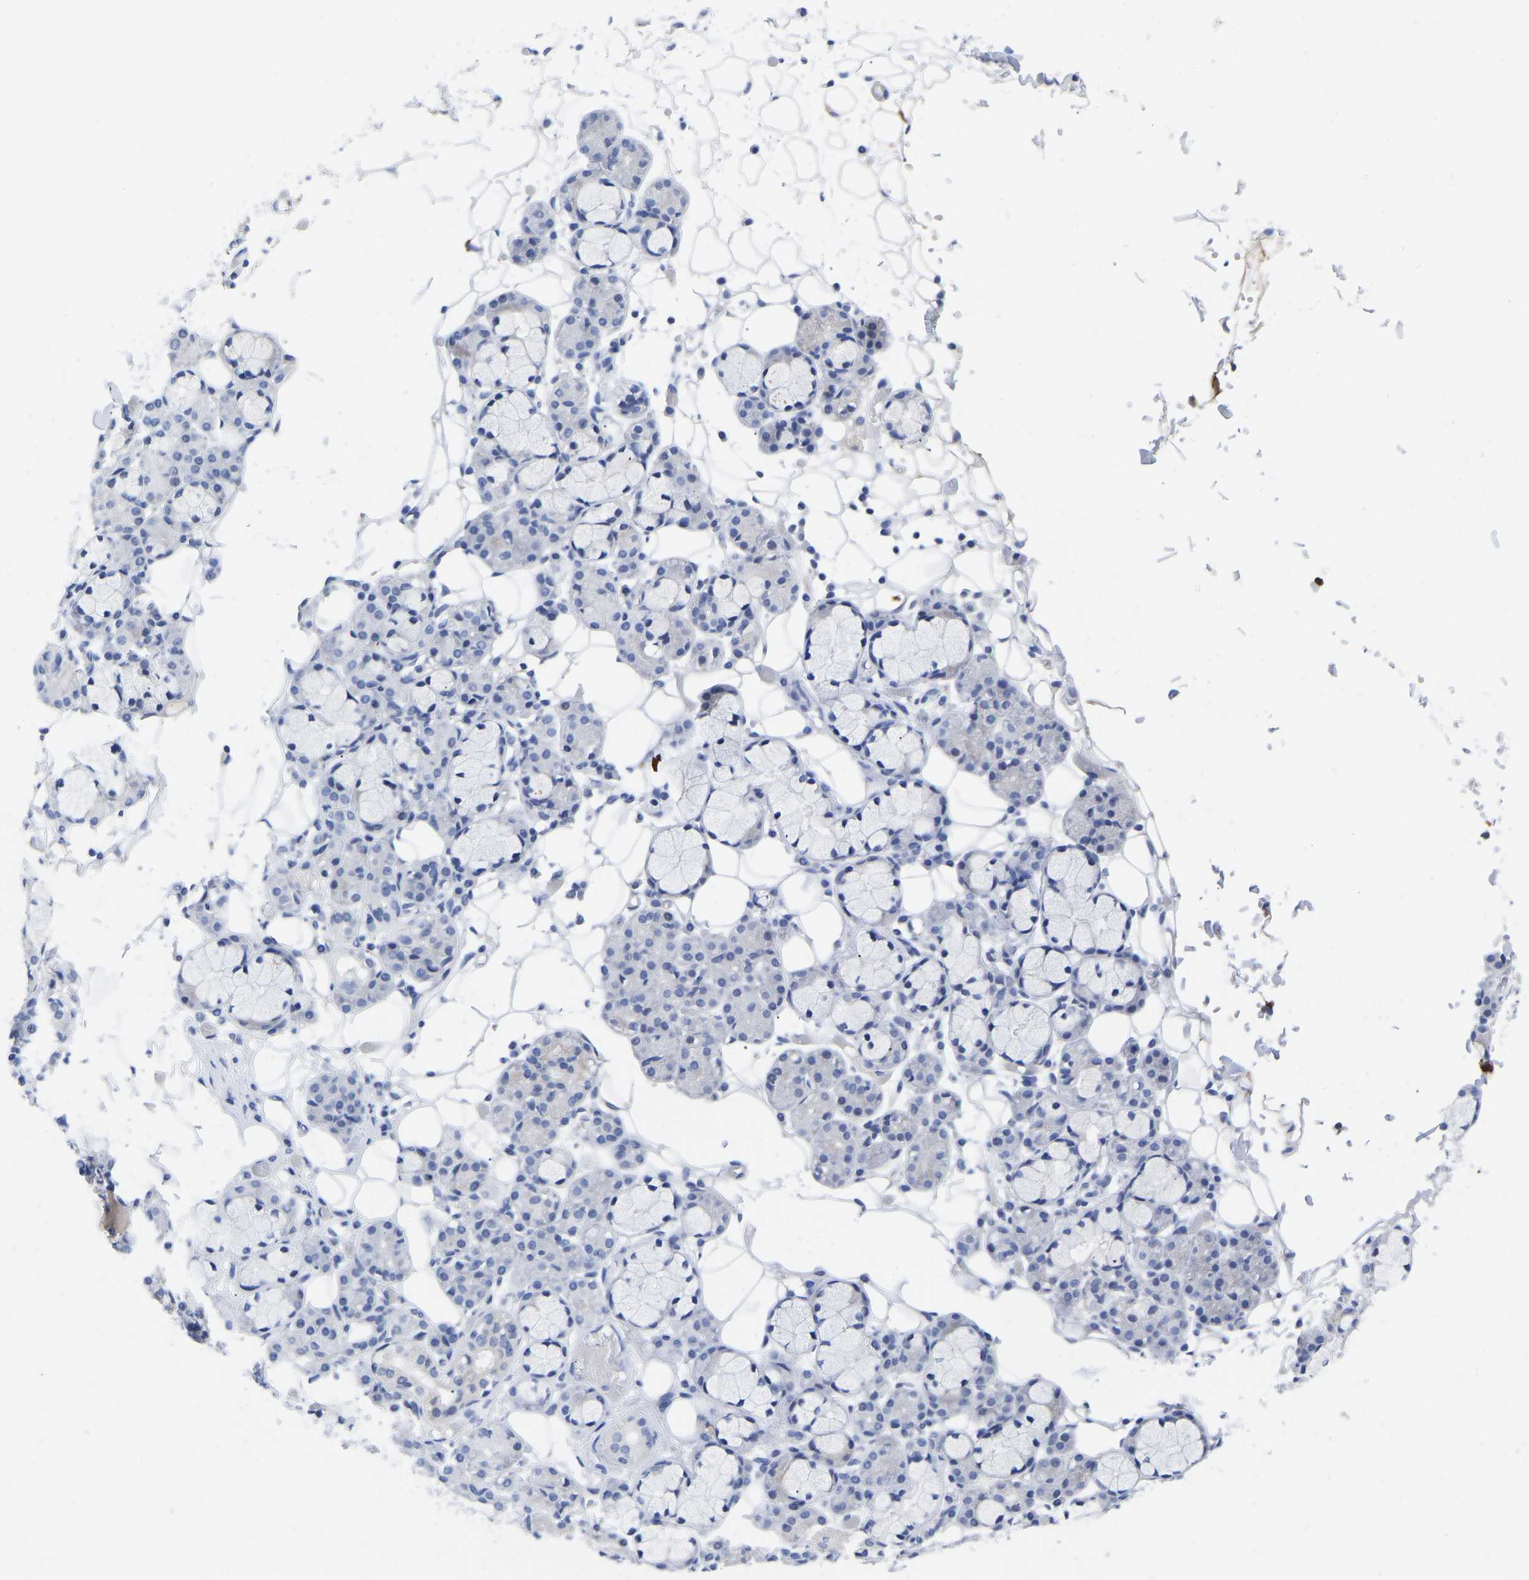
{"staining": {"intensity": "negative", "quantity": "none", "location": "none"}, "tissue": "salivary gland", "cell_type": "Glandular cells", "image_type": "normal", "snomed": [{"axis": "morphology", "description": "Normal tissue, NOS"}, {"axis": "topography", "description": "Salivary gland"}], "caption": "This is a image of immunohistochemistry (IHC) staining of normal salivary gland, which shows no positivity in glandular cells. (Brightfield microscopy of DAB immunohistochemistry at high magnification).", "gene": "GPA33", "patient": {"sex": "male", "age": 63}}